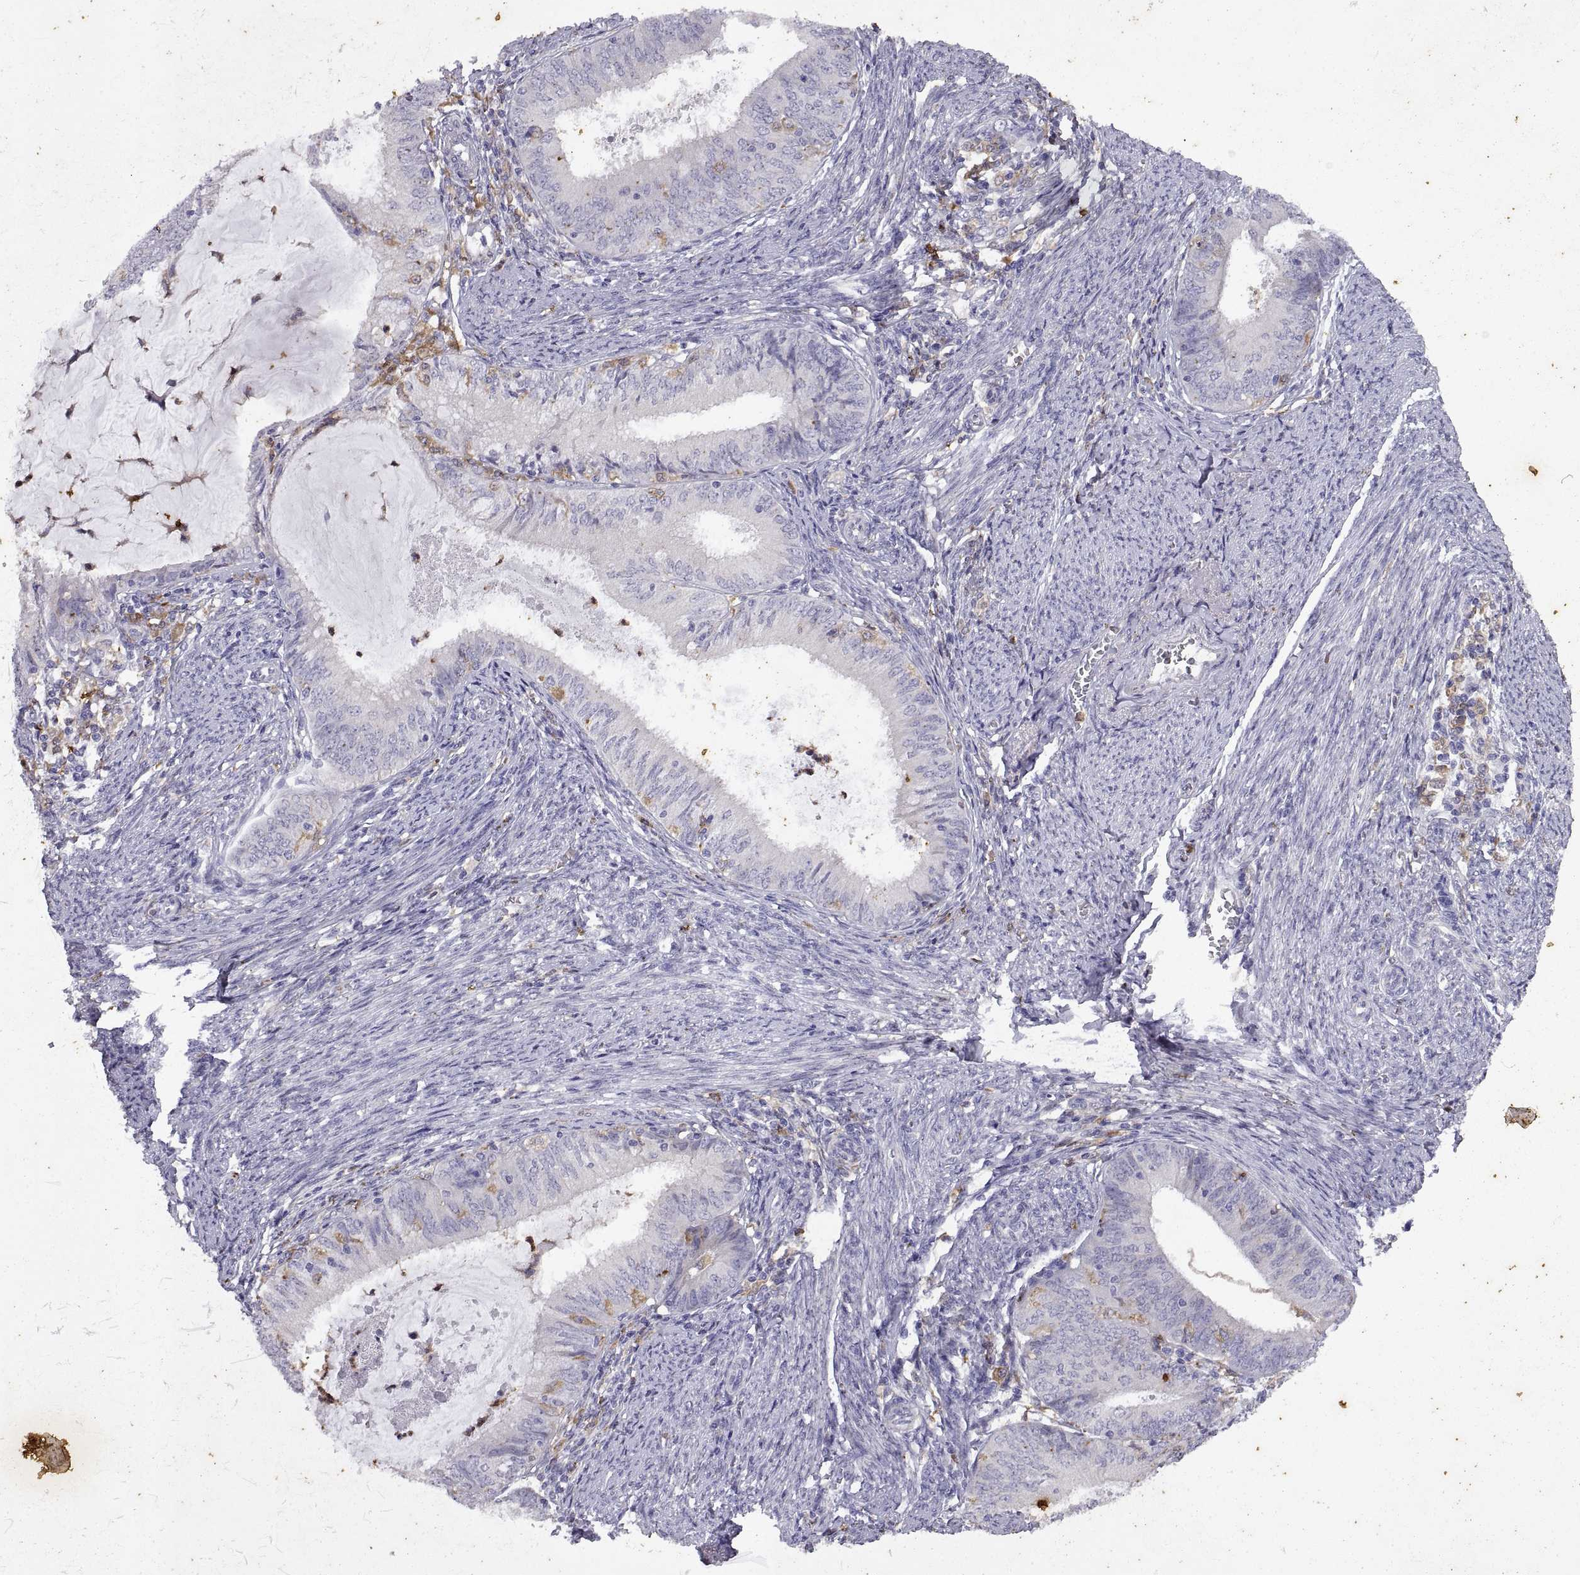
{"staining": {"intensity": "negative", "quantity": "none", "location": "none"}, "tissue": "endometrial cancer", "cell_type": "Tumor cells", "image_type": "cancer", "snomed": [{"axis": "morphology", "description": "Adenocarcinoma, NOS"}, {"axis": "topography", "description": "Endometrium"}], "caption": "An immunohistochemistry (IHC) photomicrograph of endometrial cancer is shown. There is no staining in tumor cells of endometrial cancer.", "gene": "DOK3", "patient": {"sex": "female", "age": 57}}